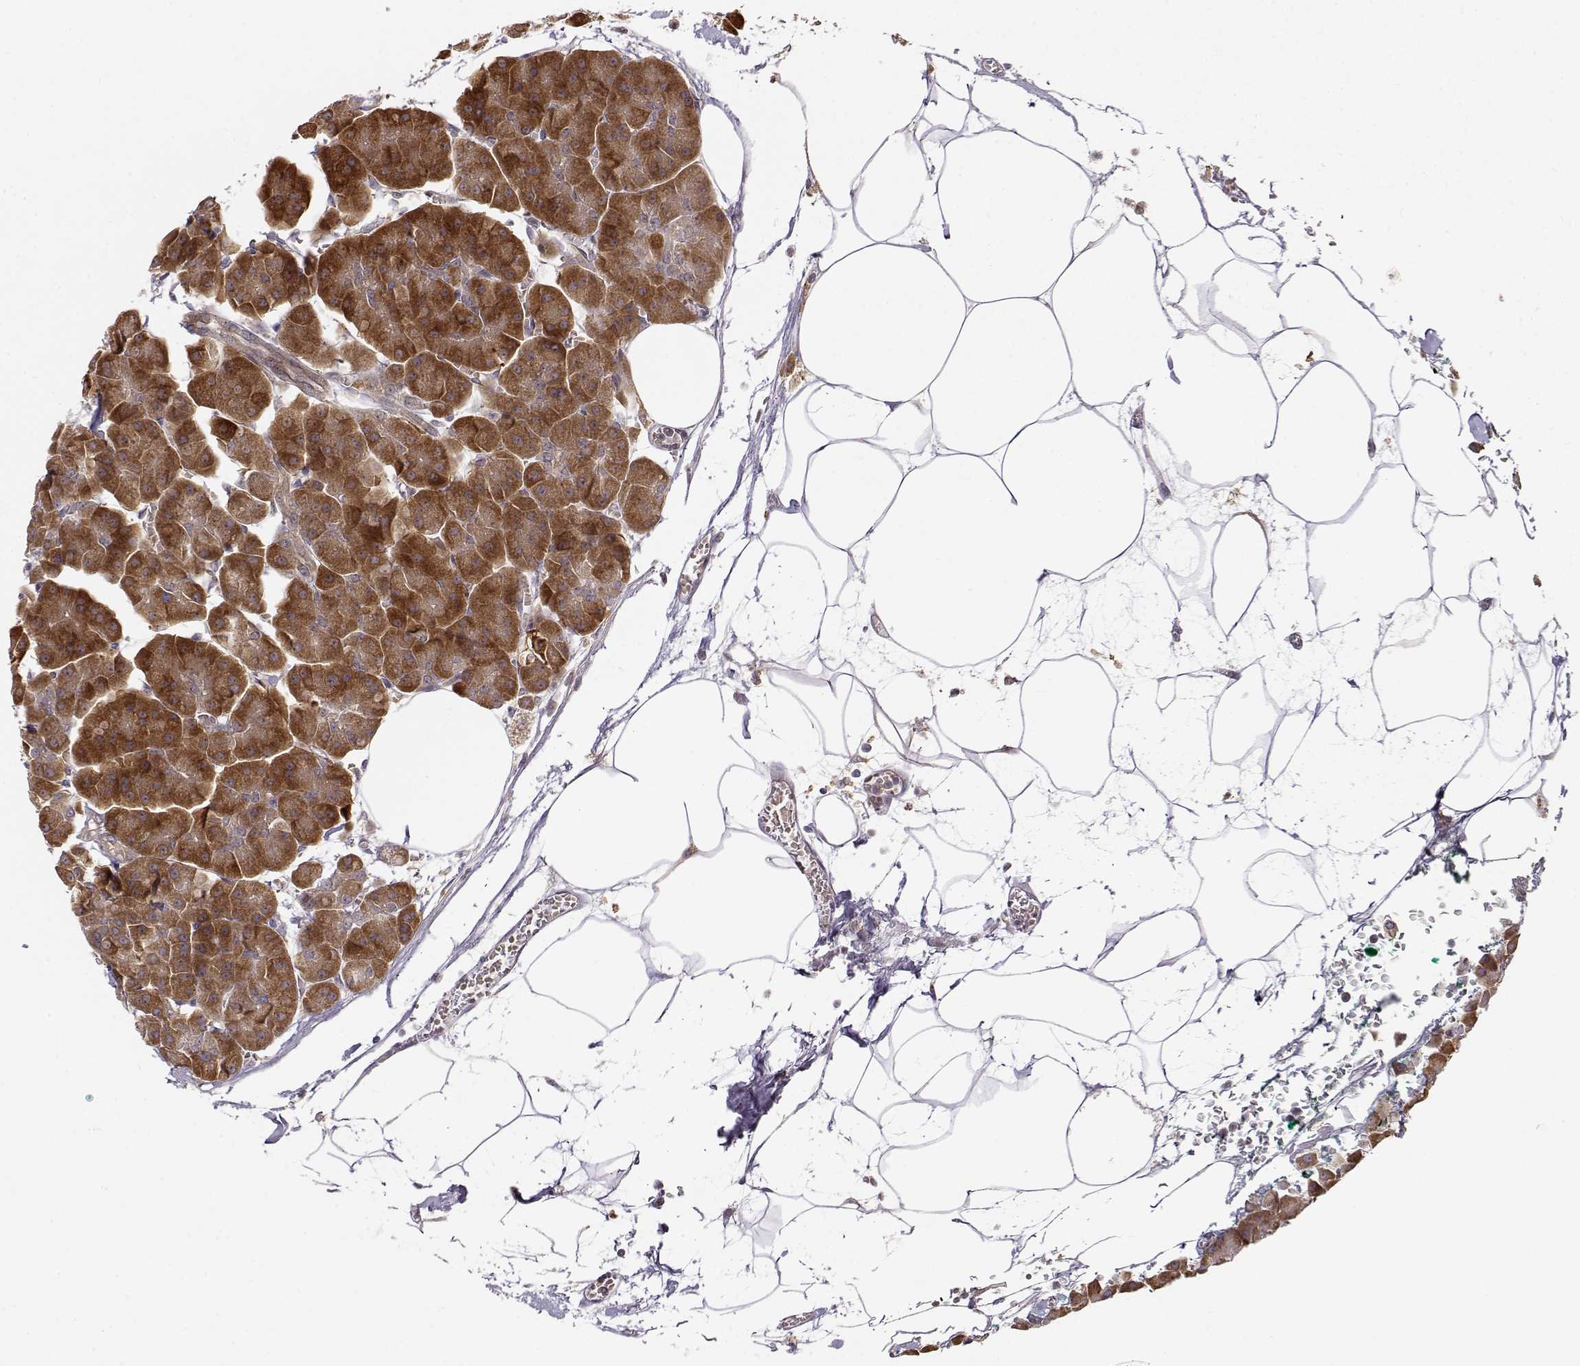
{"staining": {"intensity": "strong", "quantity": ">75%", "location": "cytoplasmic/membranous"}, "tissue": "pancreas", "cell_type": "Exocrine glandular cells", "image_type": "normal", "snomed": [{"axis": "morphology", "description": "Normal tissue, NOS"}, {"axis": "topography", "description": "Adipose tissue"}, {"axis": "topography", "description": "Pancreas"}, {"axis": "topography", "description": "Peripheral nerve tissue"}], "caption": "Strong cytoplasmic/membranous positivity is appreciated in approximately >75% of exocrine glandular cells in benign pancreas. (IHC, brightfield microscopy, high magnification).", "gene": "ERGIC2", "patient": {"sex": "female", "age": 58}}